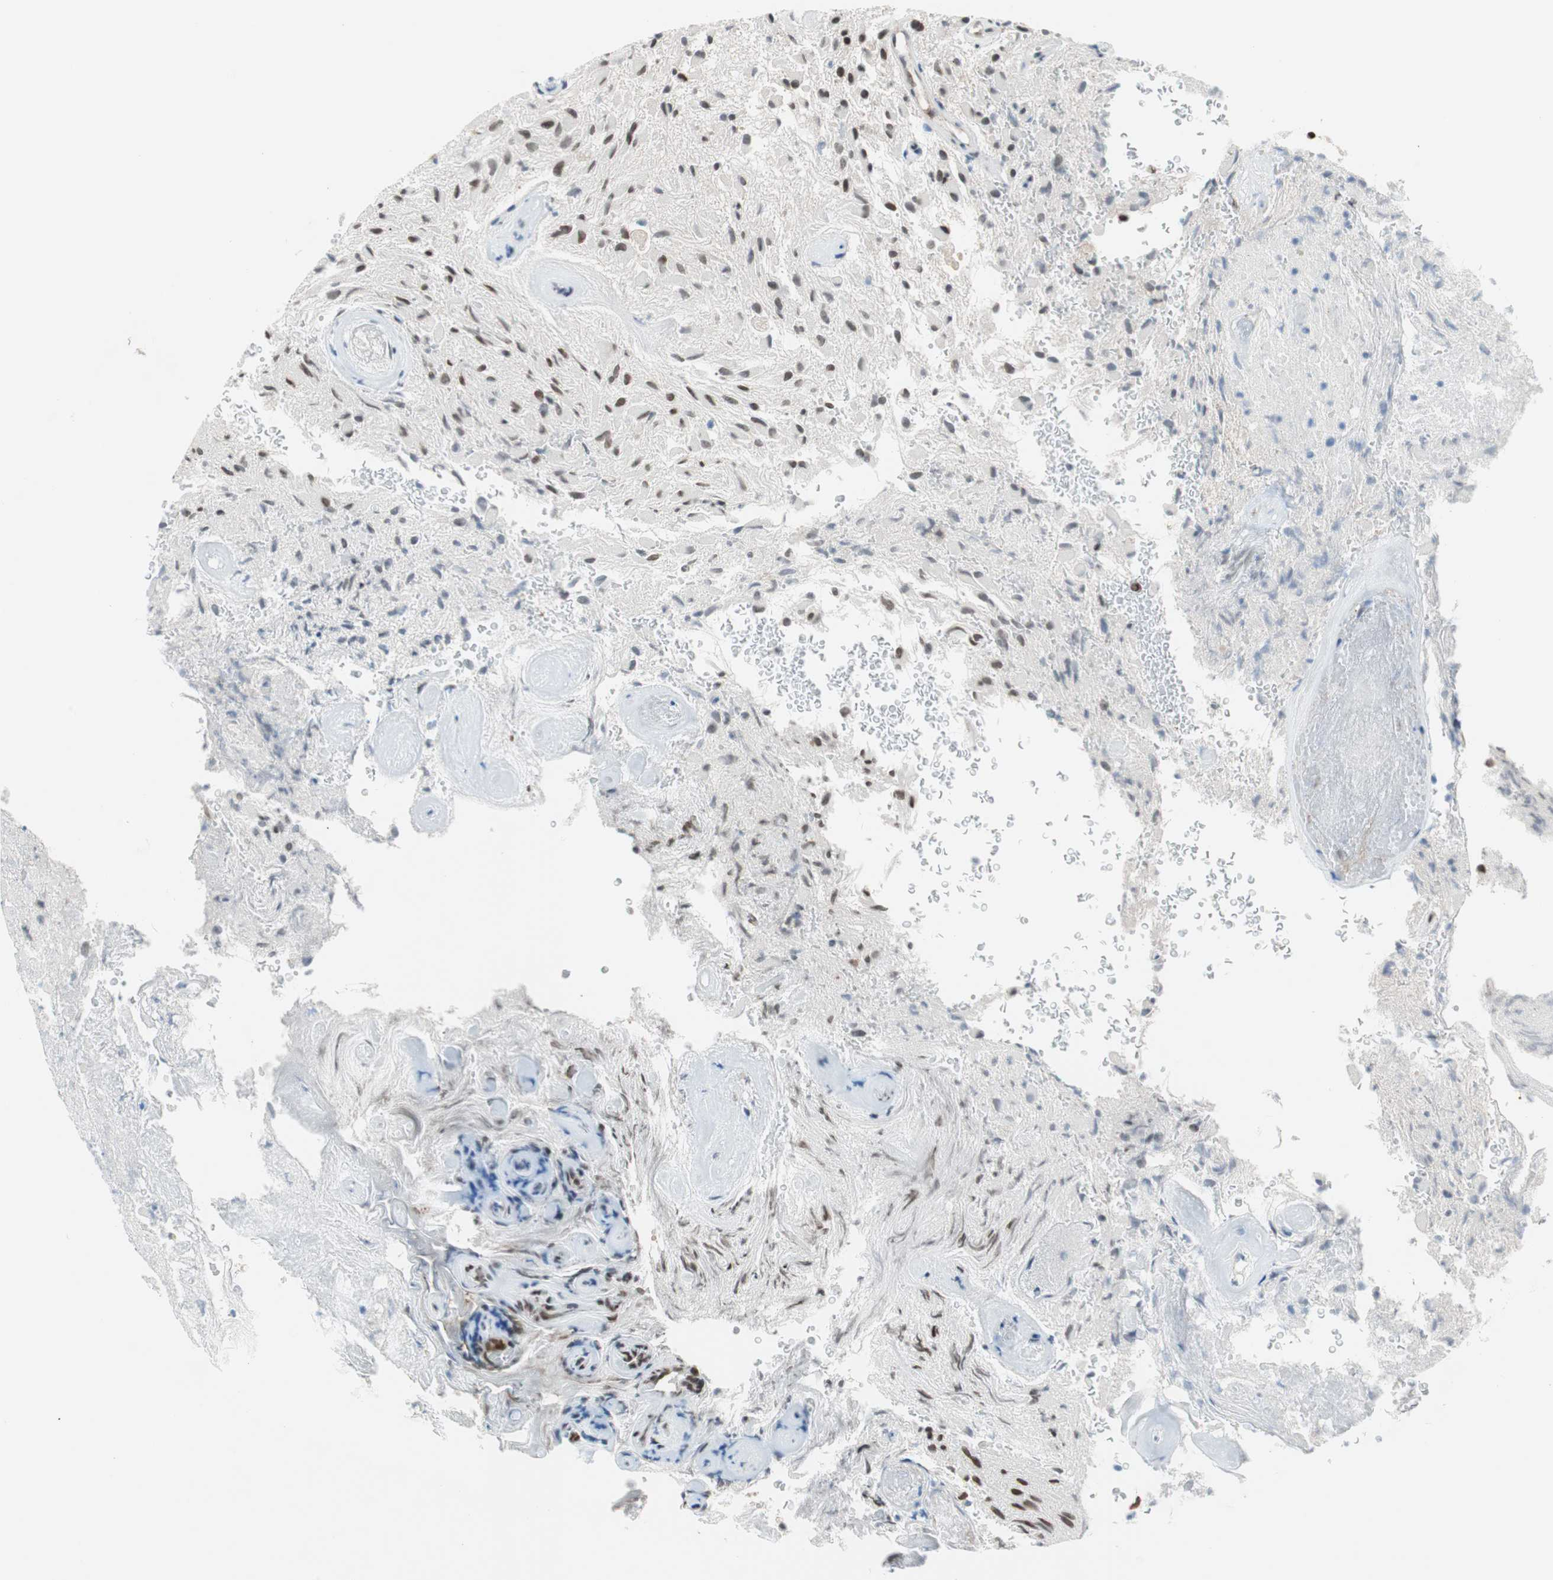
{"staining": {"intensity": "strong", "quantity": "25%-75%", "location": "nuclear"}, "tissue": "glioma", "cell_type": "Tumor cells", "image_type": "cancer", "snomed": [{"axis": "morphology", "description": "Glioma, malignant, High grade"}, {"axis": "topography", "description": "Brain"}], "caption": "Glioma tissue displays strong nuclear expression in about 25%-75% of tumor cells, visualized by immunohistochemistry.", "gene": "ZNF512B", "patient": {"sex": "male", "age": 71}}